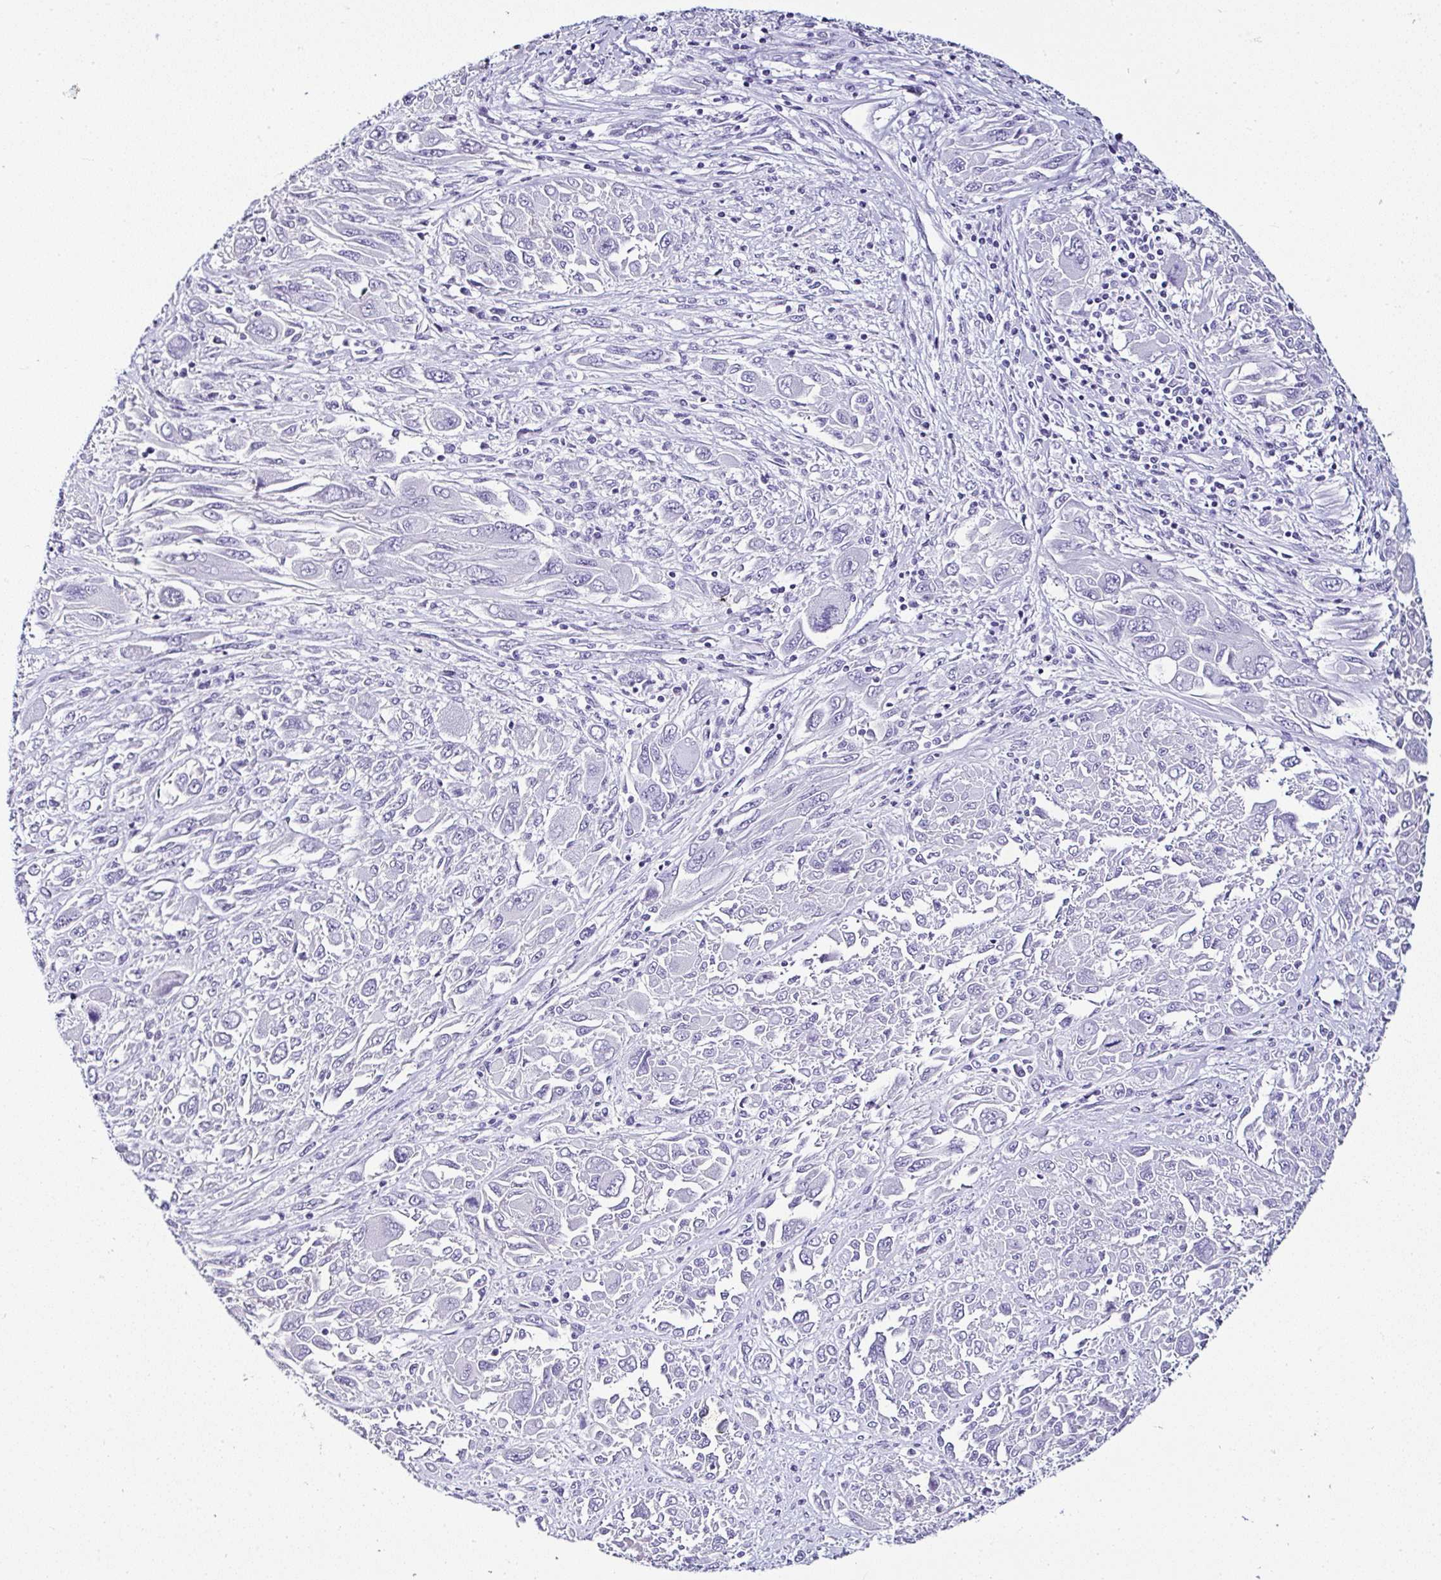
{"staining": {"intensity": "negative", "quantity": "none", "location": "none"}, "tissue": "melanoma", "cell_type": "Tumor cells", "image_type": "cancer", "snomed": [{"axis": "morphology", "description": "Malignant melanoma, NOS"}, {"axis": "topography", "description": "Skin"}], "caption": "A high-resolution histopathology image shows immunohistochemistry staining of malignant melanoma, which reveals no significant staining in tumor cells.", "gene": "SERPINB3", "patient": {"sex": "female", "age": 91}}